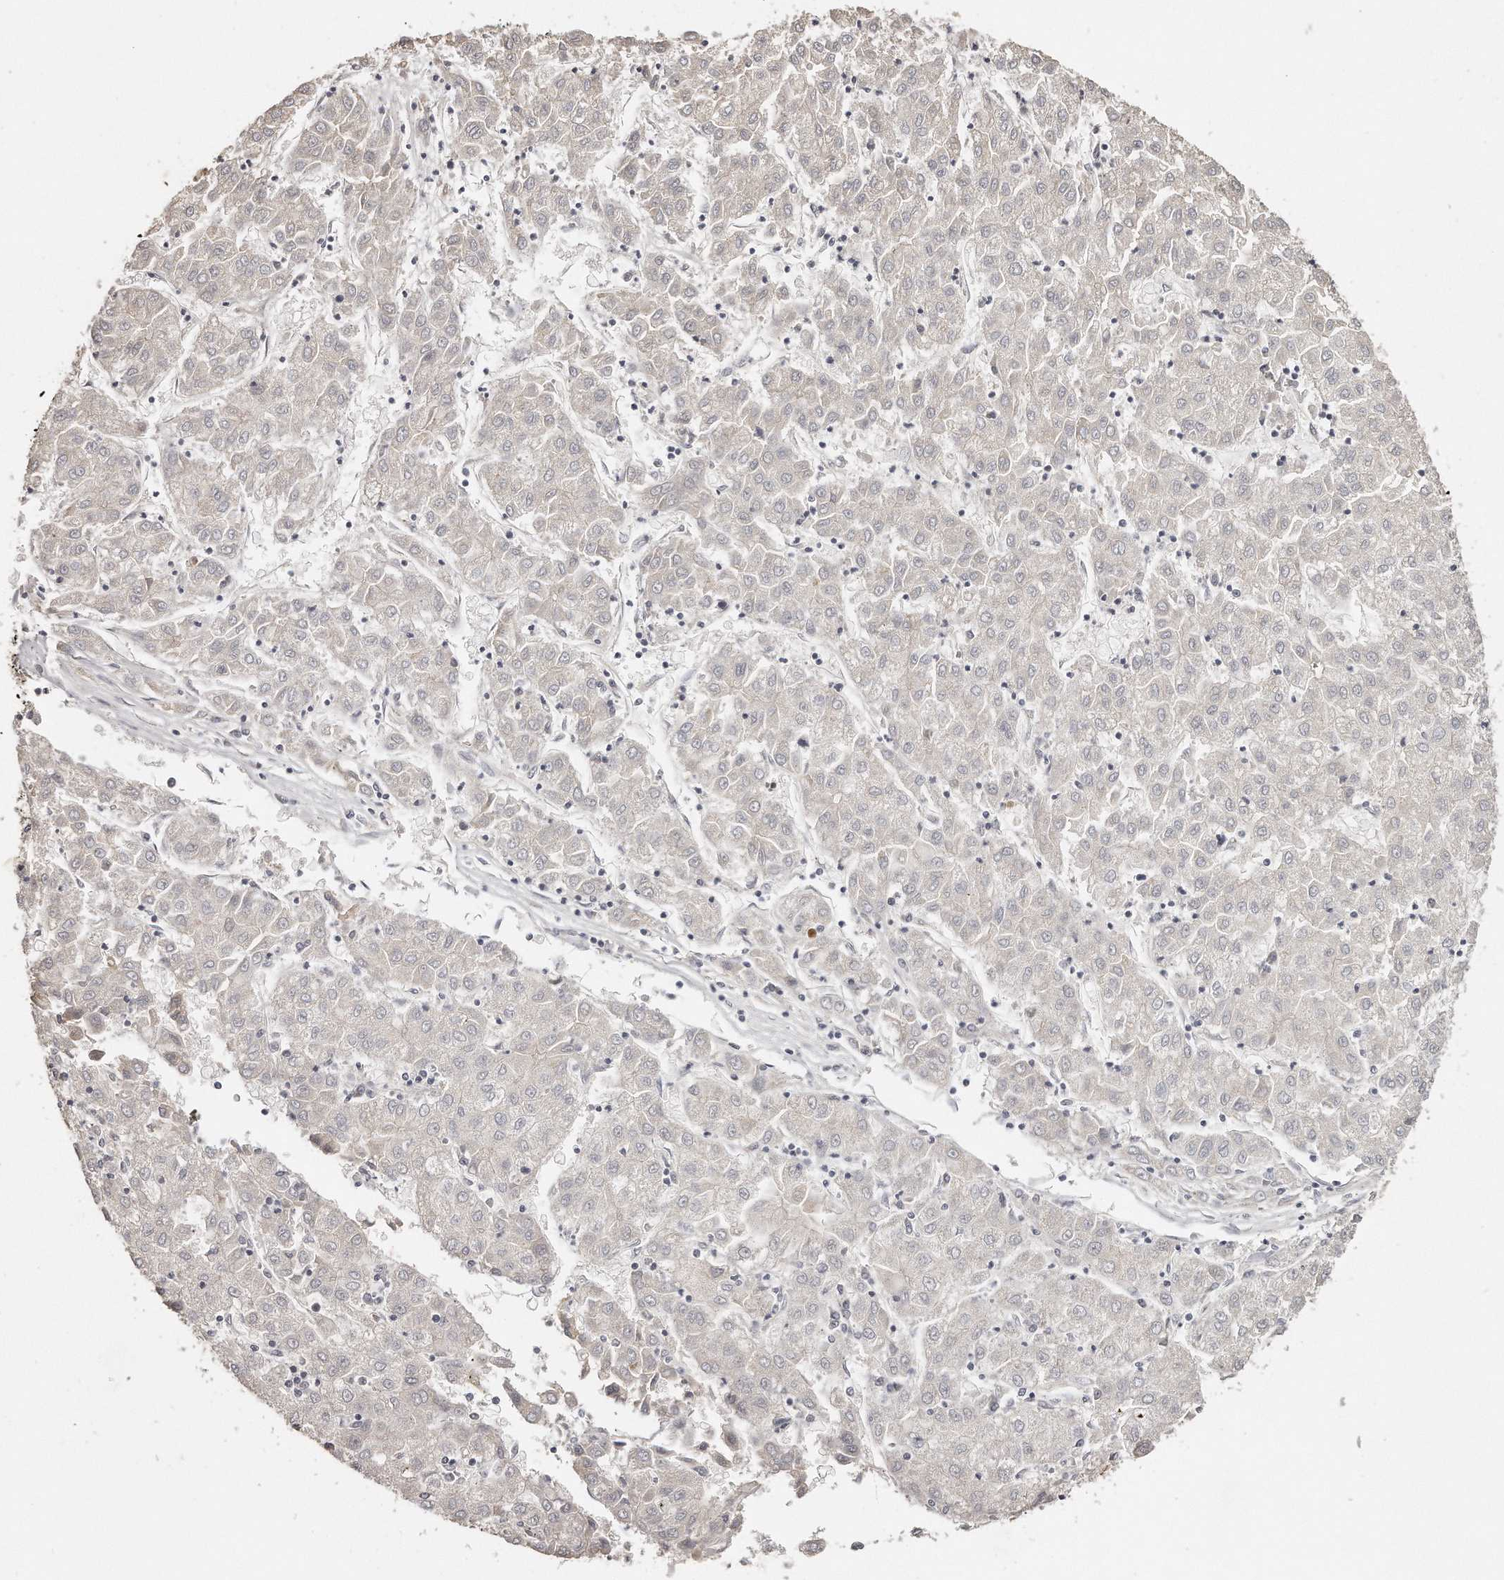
{"staining": {"intensity": "negative", "quantity": "none", "location": "none"}, "tissue": "liver cancer", "cell_type": "Tumor cells", "image_type": "cancer", "snomed": [{"axis": "morphology", "description": "Carcinoma, Hepatocellular, NOS"}, {"axis": "topography", "description": "Liver"}], "caption": "The histopathology image exhibits no significant staining in tumor cells of liver cancer (hepatocellular carcinoma). (Brightfield microscopy of DAB immunohistochemistry (IHC) at high magnification).", "gene": "ZYG11A", "patient": {"sex": "male", "age": 72}}